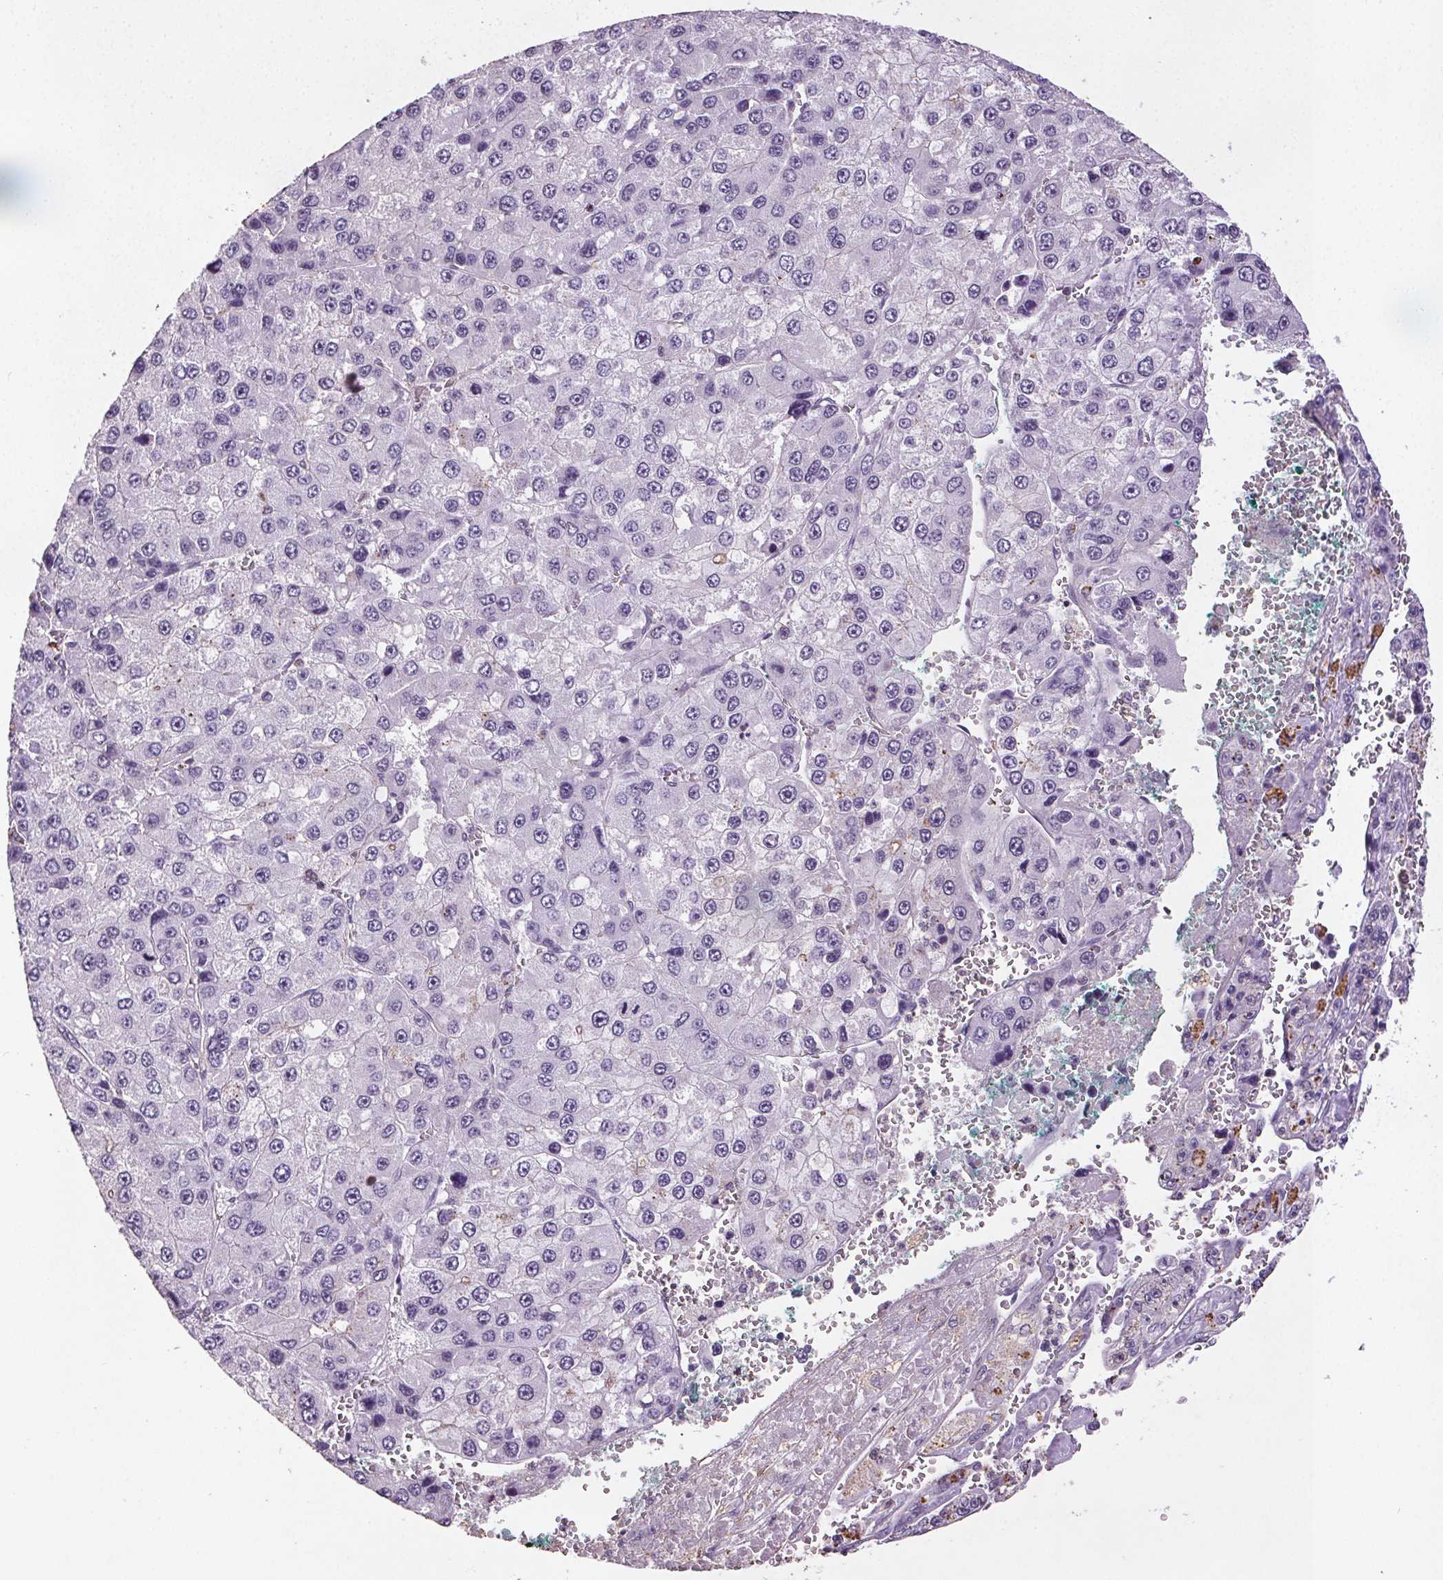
{"staining": {"intensity": "negative", "quantity": "none", "location": "none"}, "tissue": "liver cancer", "cell_type": "Tumor cells", "image_type": "cancer", "snomed": [{"axis": "morphology", "description": "Carcinoma, Hepatocellular, NOS"}, {"axis": "topography", "description": "Liver"}], "caption": "Tumor cells are negative for protein expression in human liver cancer (hepatocellular carcinoma). (Brightfield microscopy of DAB (3,3'-diaminobenzidine) immunohistochemistry at high magnification).", "gene": "C19orf84", "patient": {"sex": "female", "age": 73}}